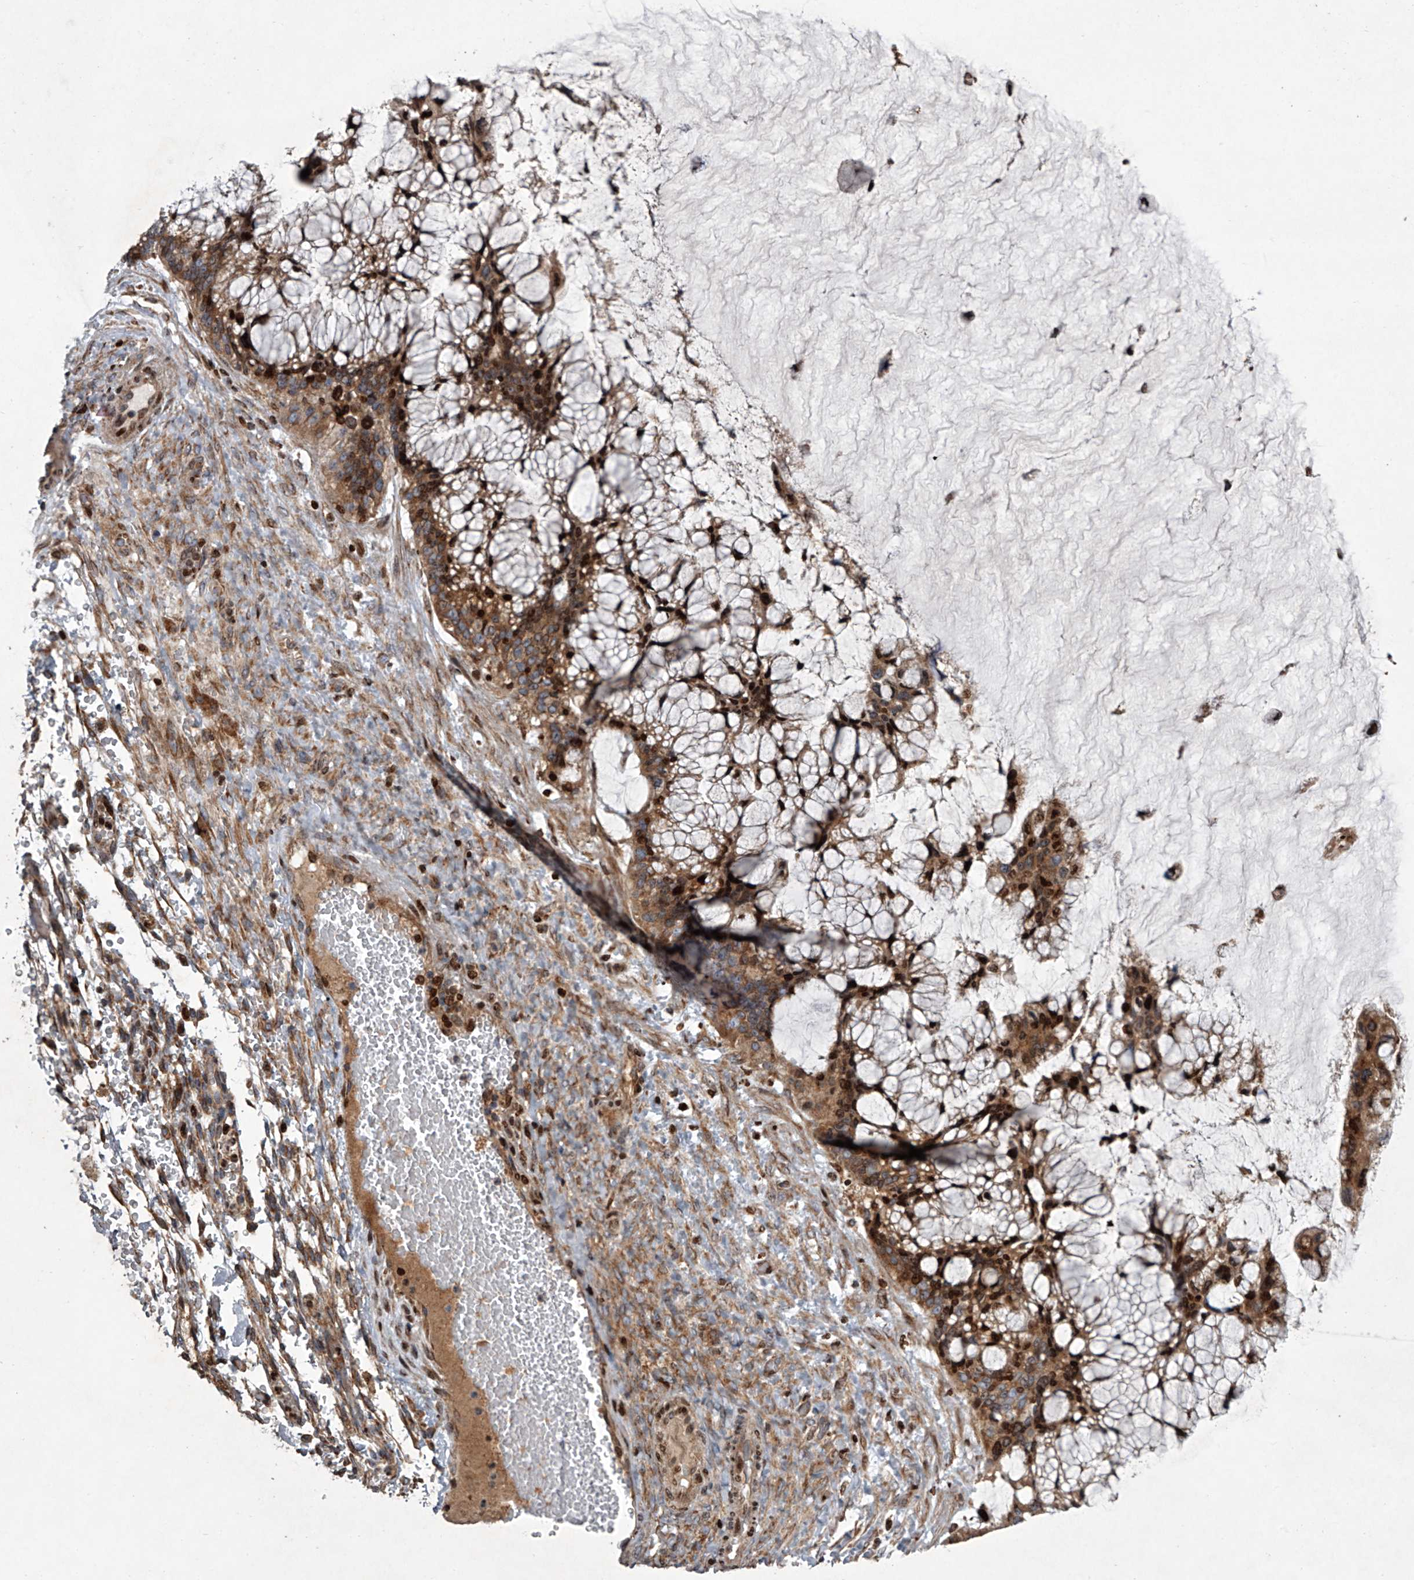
{"staining": {"intensity": "moderate", "quantity": ">75%", "location": "cytoplasmic/membranous,nuclear"}, "tissue": "ovarian cancer", "cell_type": "Tumor cells", "image_type": "cancer", "snomed": [{"axis": "morphology", "description": "Cystadenocarcinoma, mucinous, NOS"}, {"axis": "topography", "description": "Ovary"}], "caption": "Protein positivity by immunohistochemistry (IHC) displays moderate cytoplasmic/membranous and nuclear positivity in about >75% of tumor cells in ovarian cancer. The staining was performed using DAB to visualize the protein expression in brown, while the nuclei were stained in blue with hematoxylin (Magnification: 20x).", "gene": "STRADA", "patient": {"sex": "female", "age": 37}}